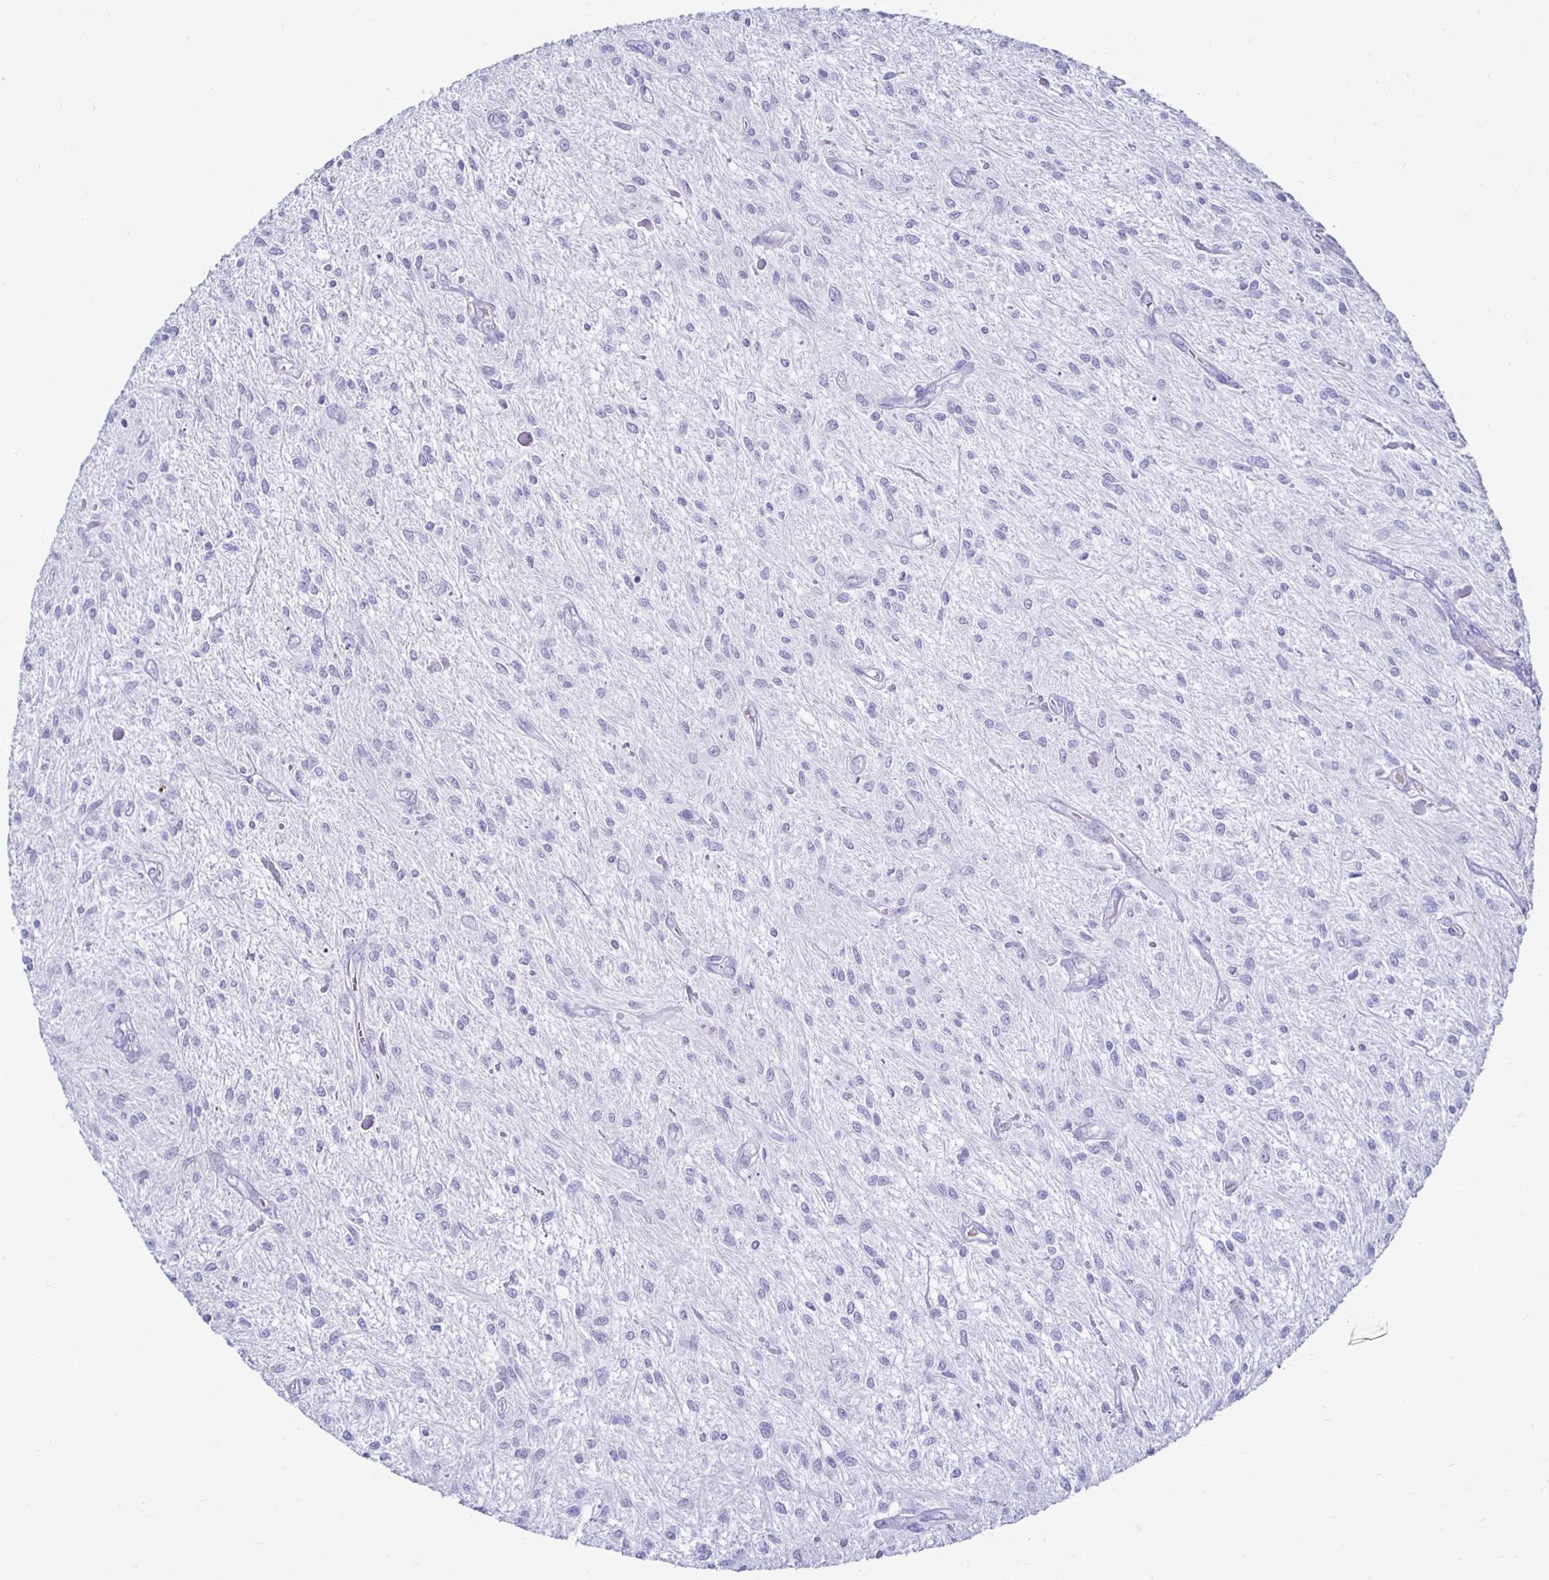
{"staining": {"intensity": "negative", "quantity": "none", "location": "none"}, "tissue": "glioma", "cell_type": "Tumor cells", "image_type": "cancer", "snomed": [{"axis": "morphology", "description": "Glioma, malignant, Low grade"}, {"axis": "topography", "description": "Cerebellum"}], "caption": "Immunohistochemistry histopathology image of low-grade glioma (malignant) stained for a protein (brown), which reveals no expression in tumor cells.", "gene": "RHBDL3", "patient": {"sex": "female", "age": 14}}